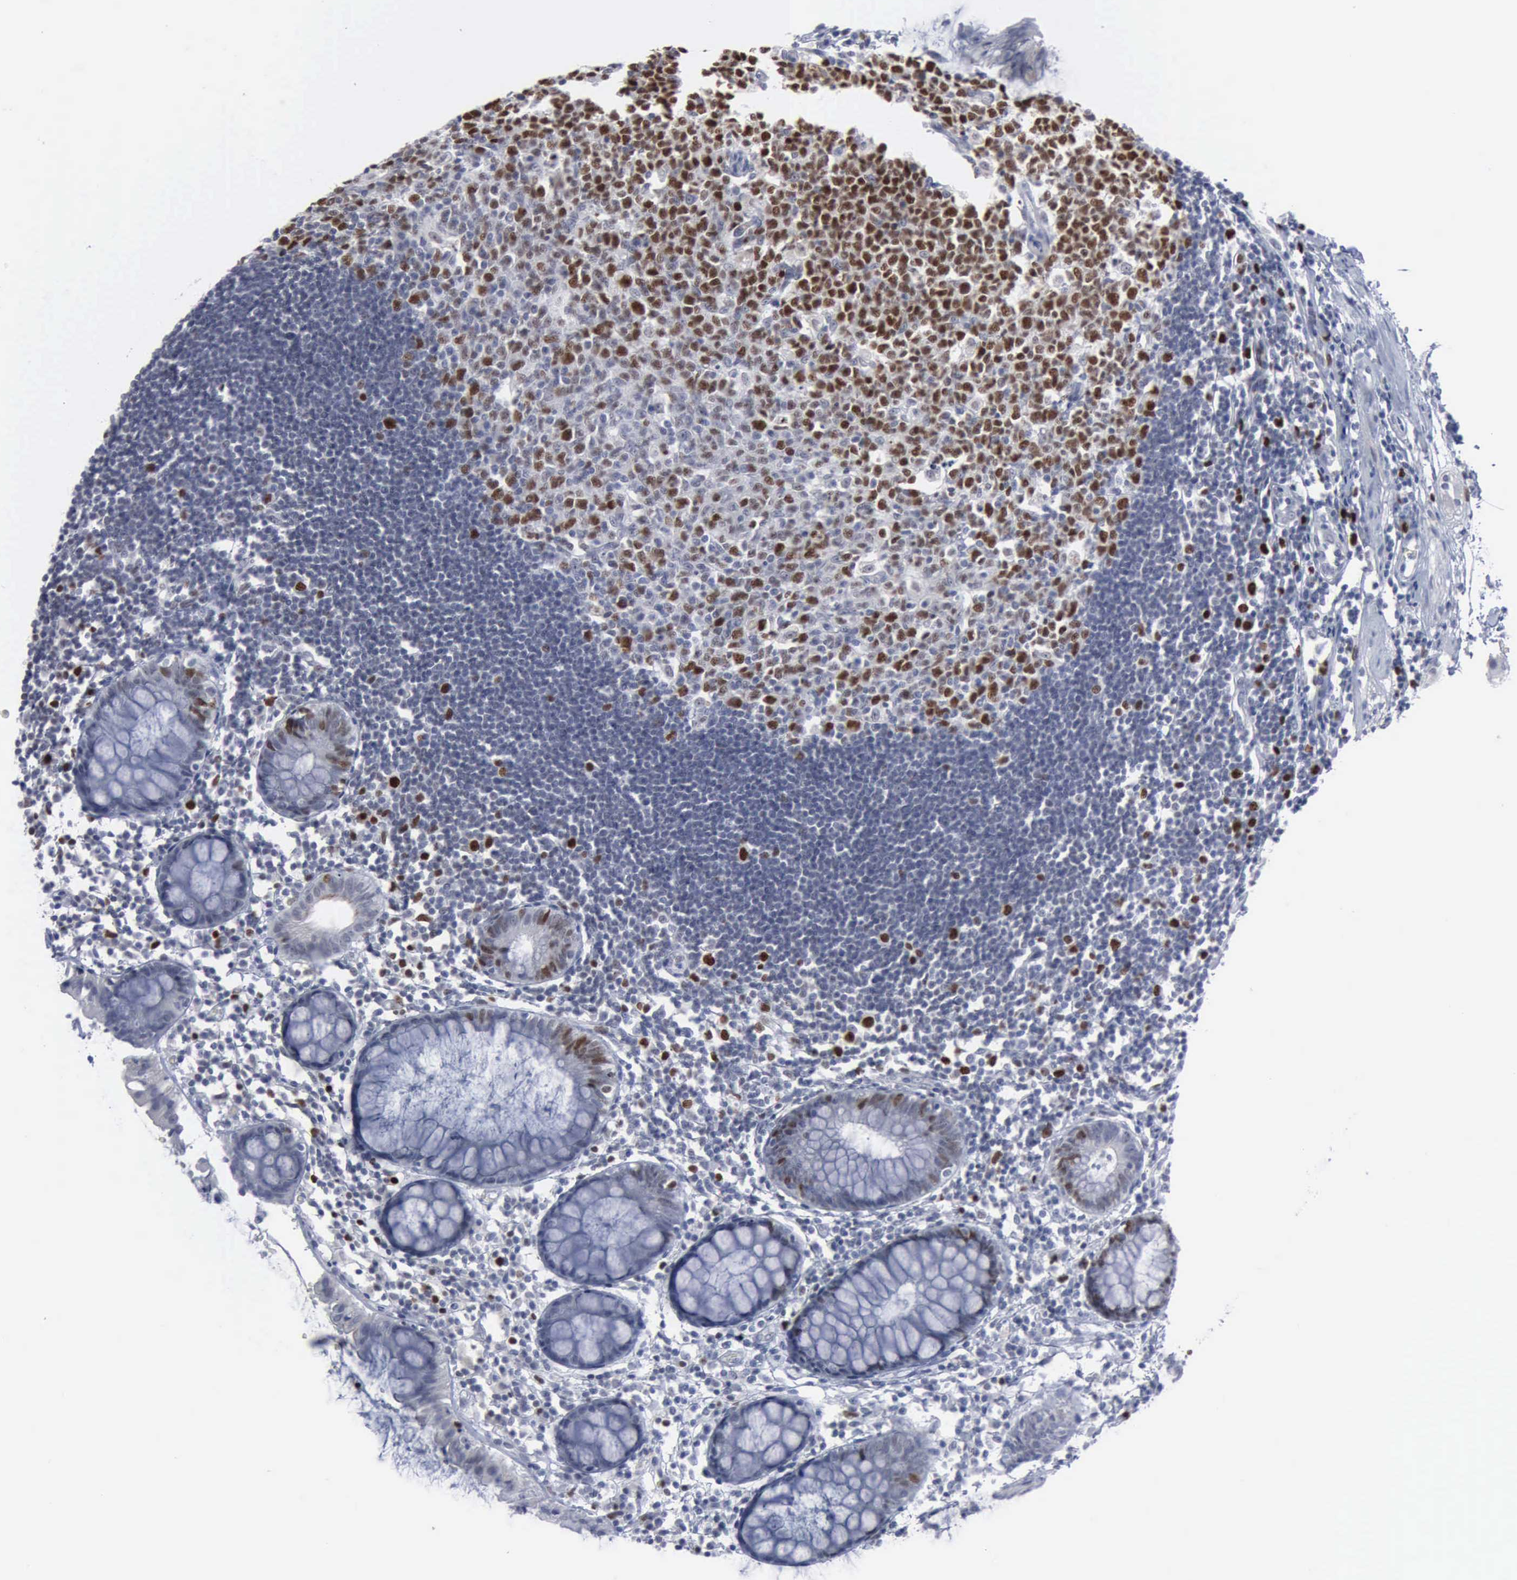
{"staining": {"intensity": "strong", "quantity": "<25%", "location": "nuclear"}, "tissue": "rectum", "cell_type": "Glandular cells", "image_type": "normal", "snomed": [{"axis": "morphology", "description": "Normal tissue, NOS"}, {"axis": "topography", "description": "Rectum"}], "caption": "High-magnification brightfield microscopy of normal rectum stained with DAB (brown) and counterstained with hematoxylin (blue). glandular cells exhibit strong nuclear expression is identified in approximately<25% of cells. The staining was performed using DAB (3,3'-diaminobenzidine), with brown indicating positive protein expression. Nuclei are stained blue with hematoxylin.", "gene": "MCM5", "patient": {"sex": "female", "age": 66}}